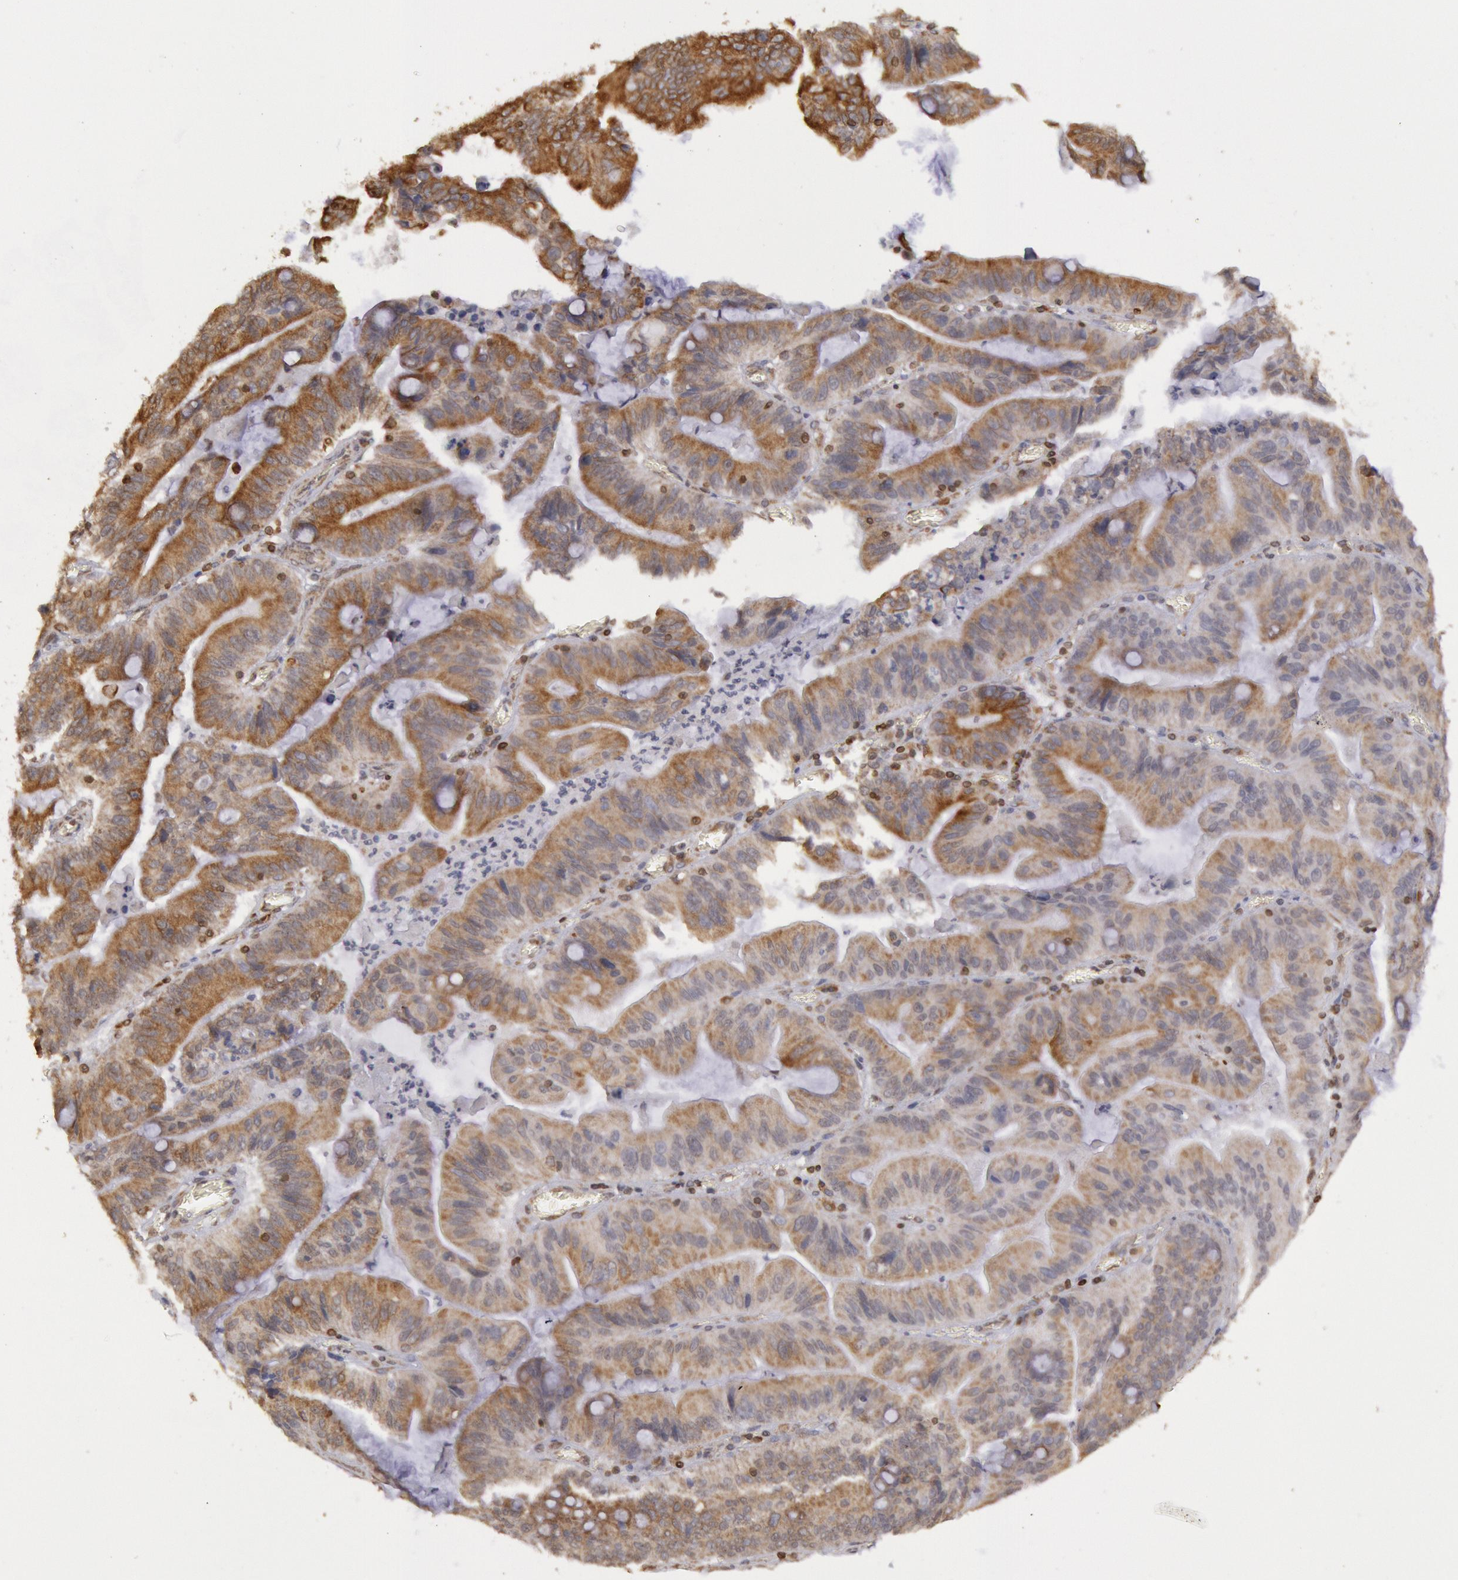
{"staining": {"intensity": "moderate", "quantity": ">75%", "location": "cytoplasmic/membranous"}, "tissue": "stomach cancer", "cell_type": "Tumor cells", "image_type": "cancer", "snomed": [{"axis": "morphology", "description": "Adenocarcinoma, NOS"}, {"axis": "topography", "description": "Stomach, upper"}], "caption": "High-power microscopy captured an immunohistochemistry photomicrograph of stomach cancer (adenocarcinoma), revealing moderate cytoplasmic/membranous expression in about >75% of tumor cells.", "gene": "TAP2", "patient": {"sex": "male", "age": 63}}